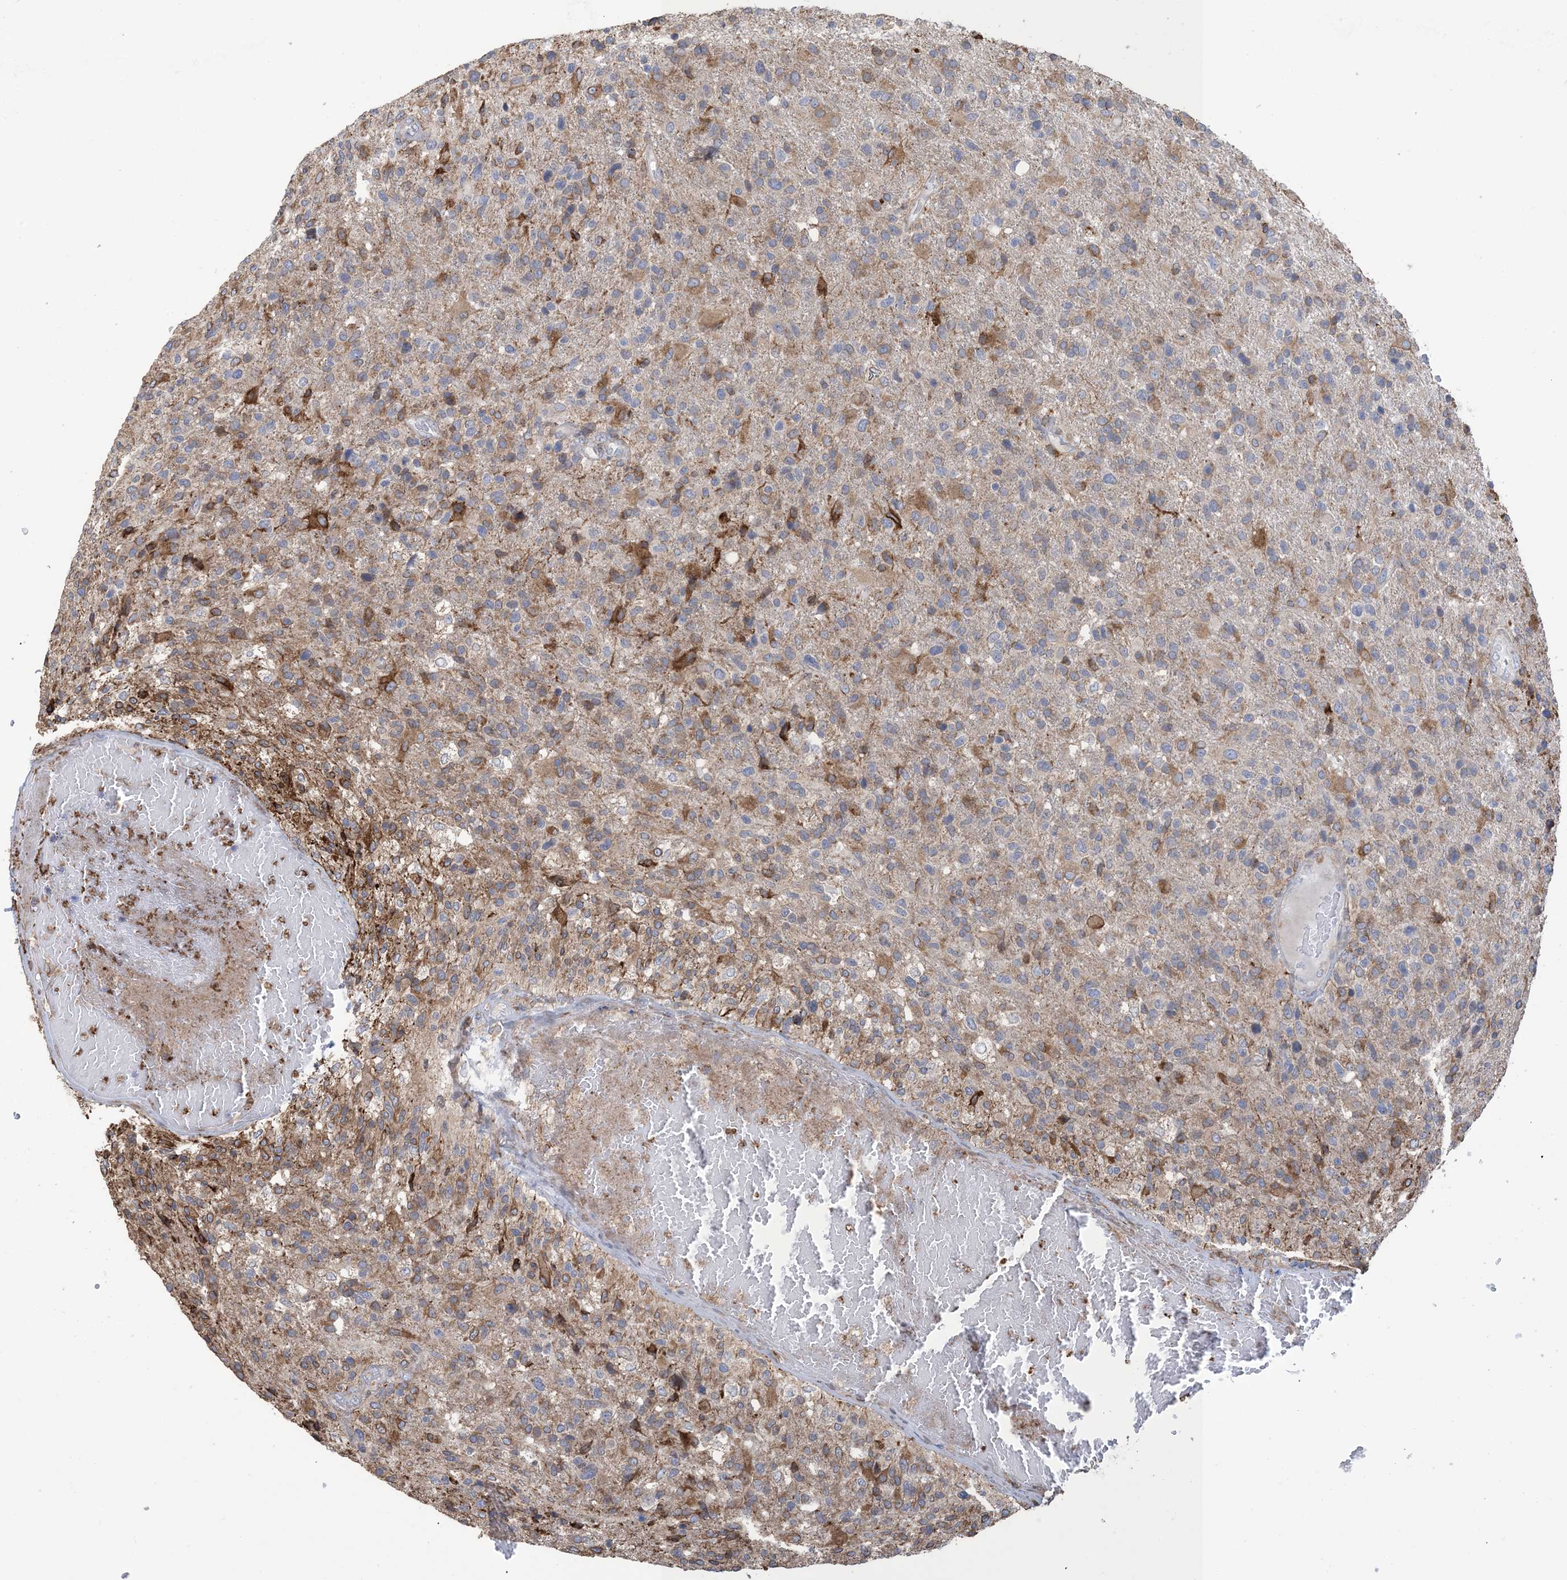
{"staining": {"intensity": "moderate", "quantity": "<25%", "location": "cytoplasmic/membranous"}, "tissue": "glioma", "cell_type": "Tumor cells", "image_type": "cancer", "snomed": [{"axis": "morphology", "description": "Glioma, malignant, High grade"}, {"axis": "topography", "description": "Brain"}], "caption": "An image showing moderate cytoplasmic/membranous expression in about <25% of tumor cells in malignant high-grade glioma, as visualized by brown immunohistochemical staining.", "gene": "SHANK1", "patient": {"sex": "male", "age": 72}}